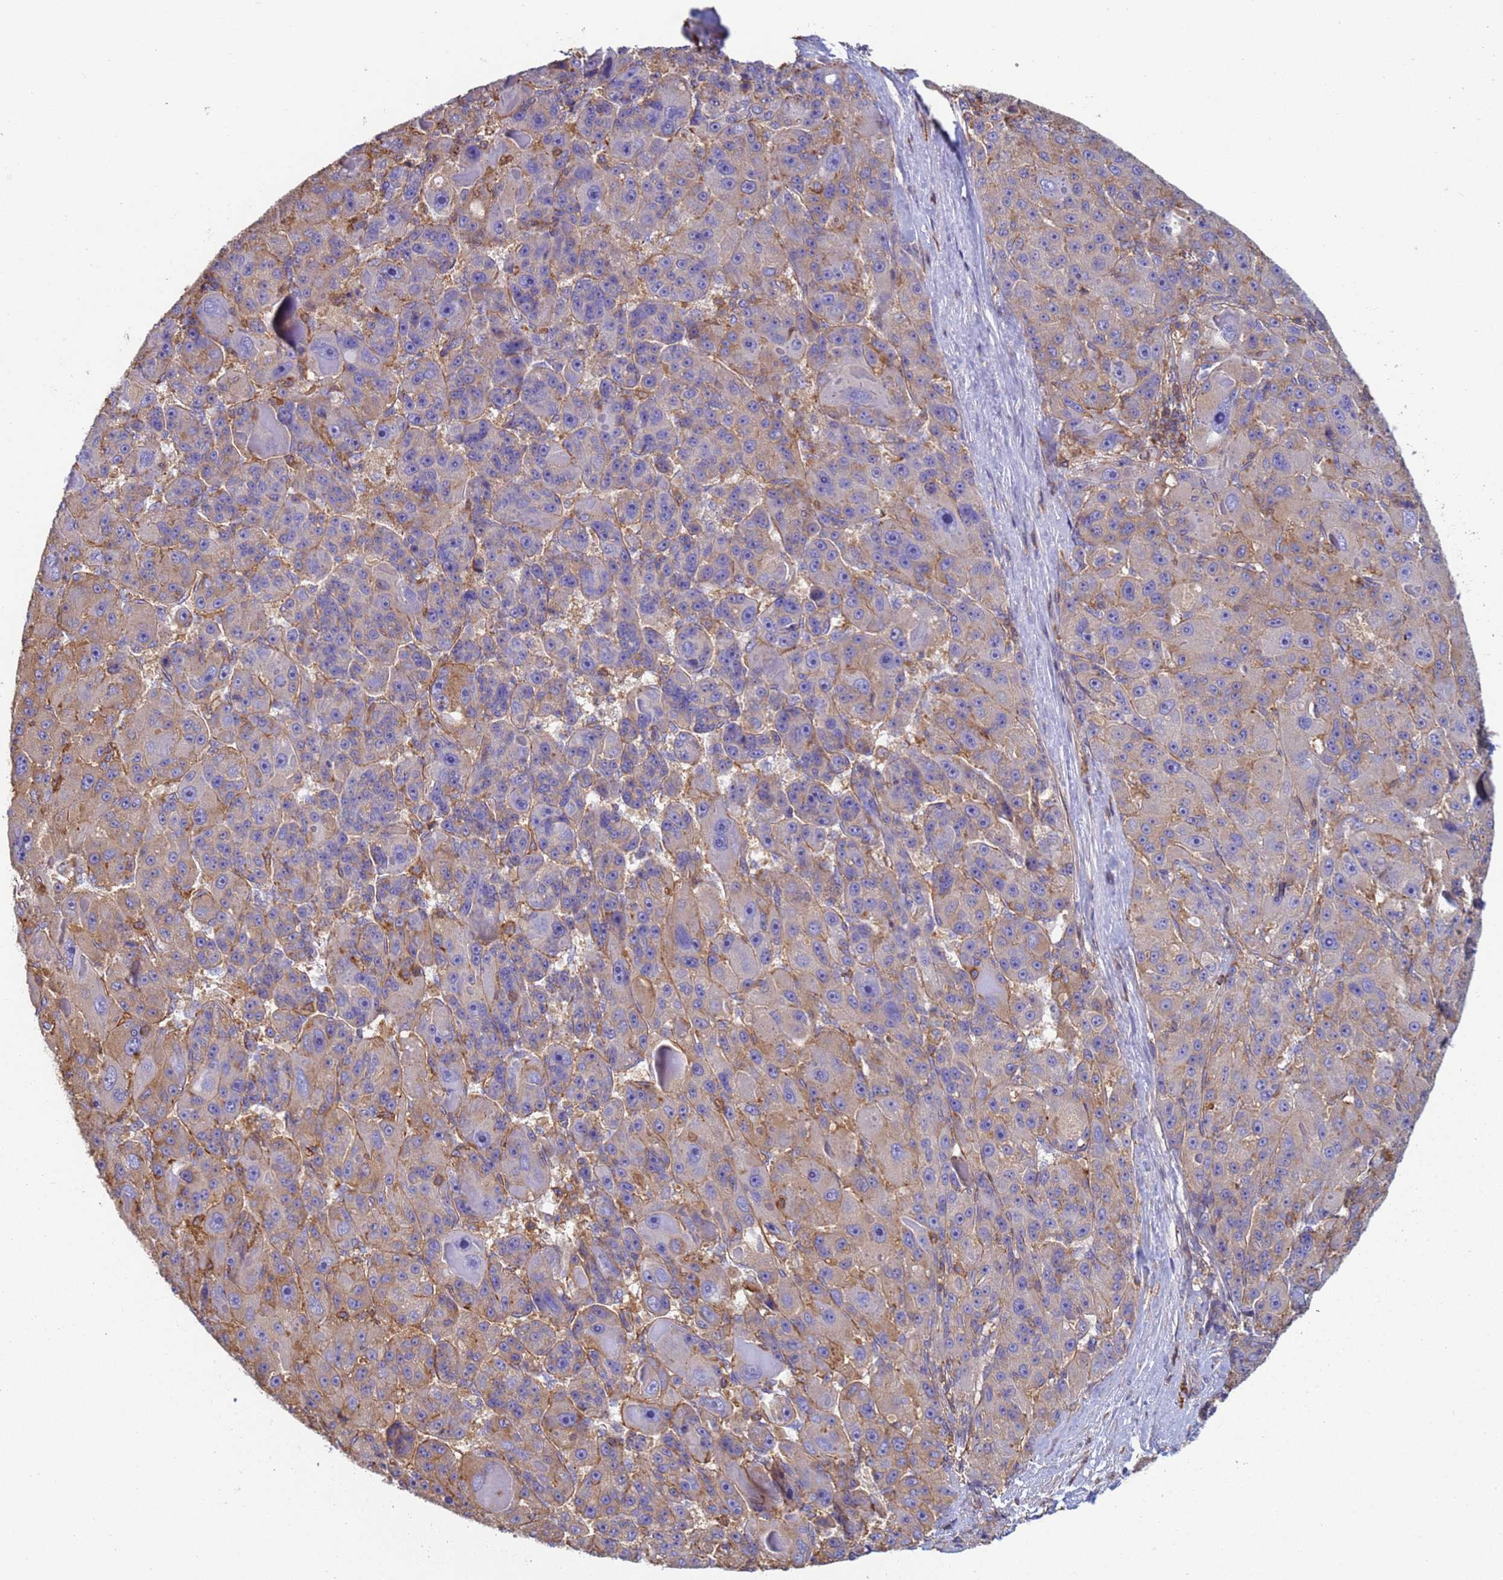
{"staining": {"intensity": "moderate", "quantity": "25%-75%", "location": "cytoplasmic/membranous"}, "tissue": "liver cancer", "cell_type": "Tumor cells", "image_type": "cancer", "snomed": [{"axis": "morphology", "description": "Carcinoma, Hepatocellular, NOS"}, {"axis": "topography", "description": "Liver"}], "caption": "Moderate cytoplasmic/membranous positivity is appreciated in about 25%-75% of tumor cells in liver hepatocellular carcinoma. The staining was performed using DAB, with brown indicating positive protein expression. Nuclei are stained blue with hematoxylin.", "gene": "ZNG1B", "patient": {"sex": "male", "age": 76}}